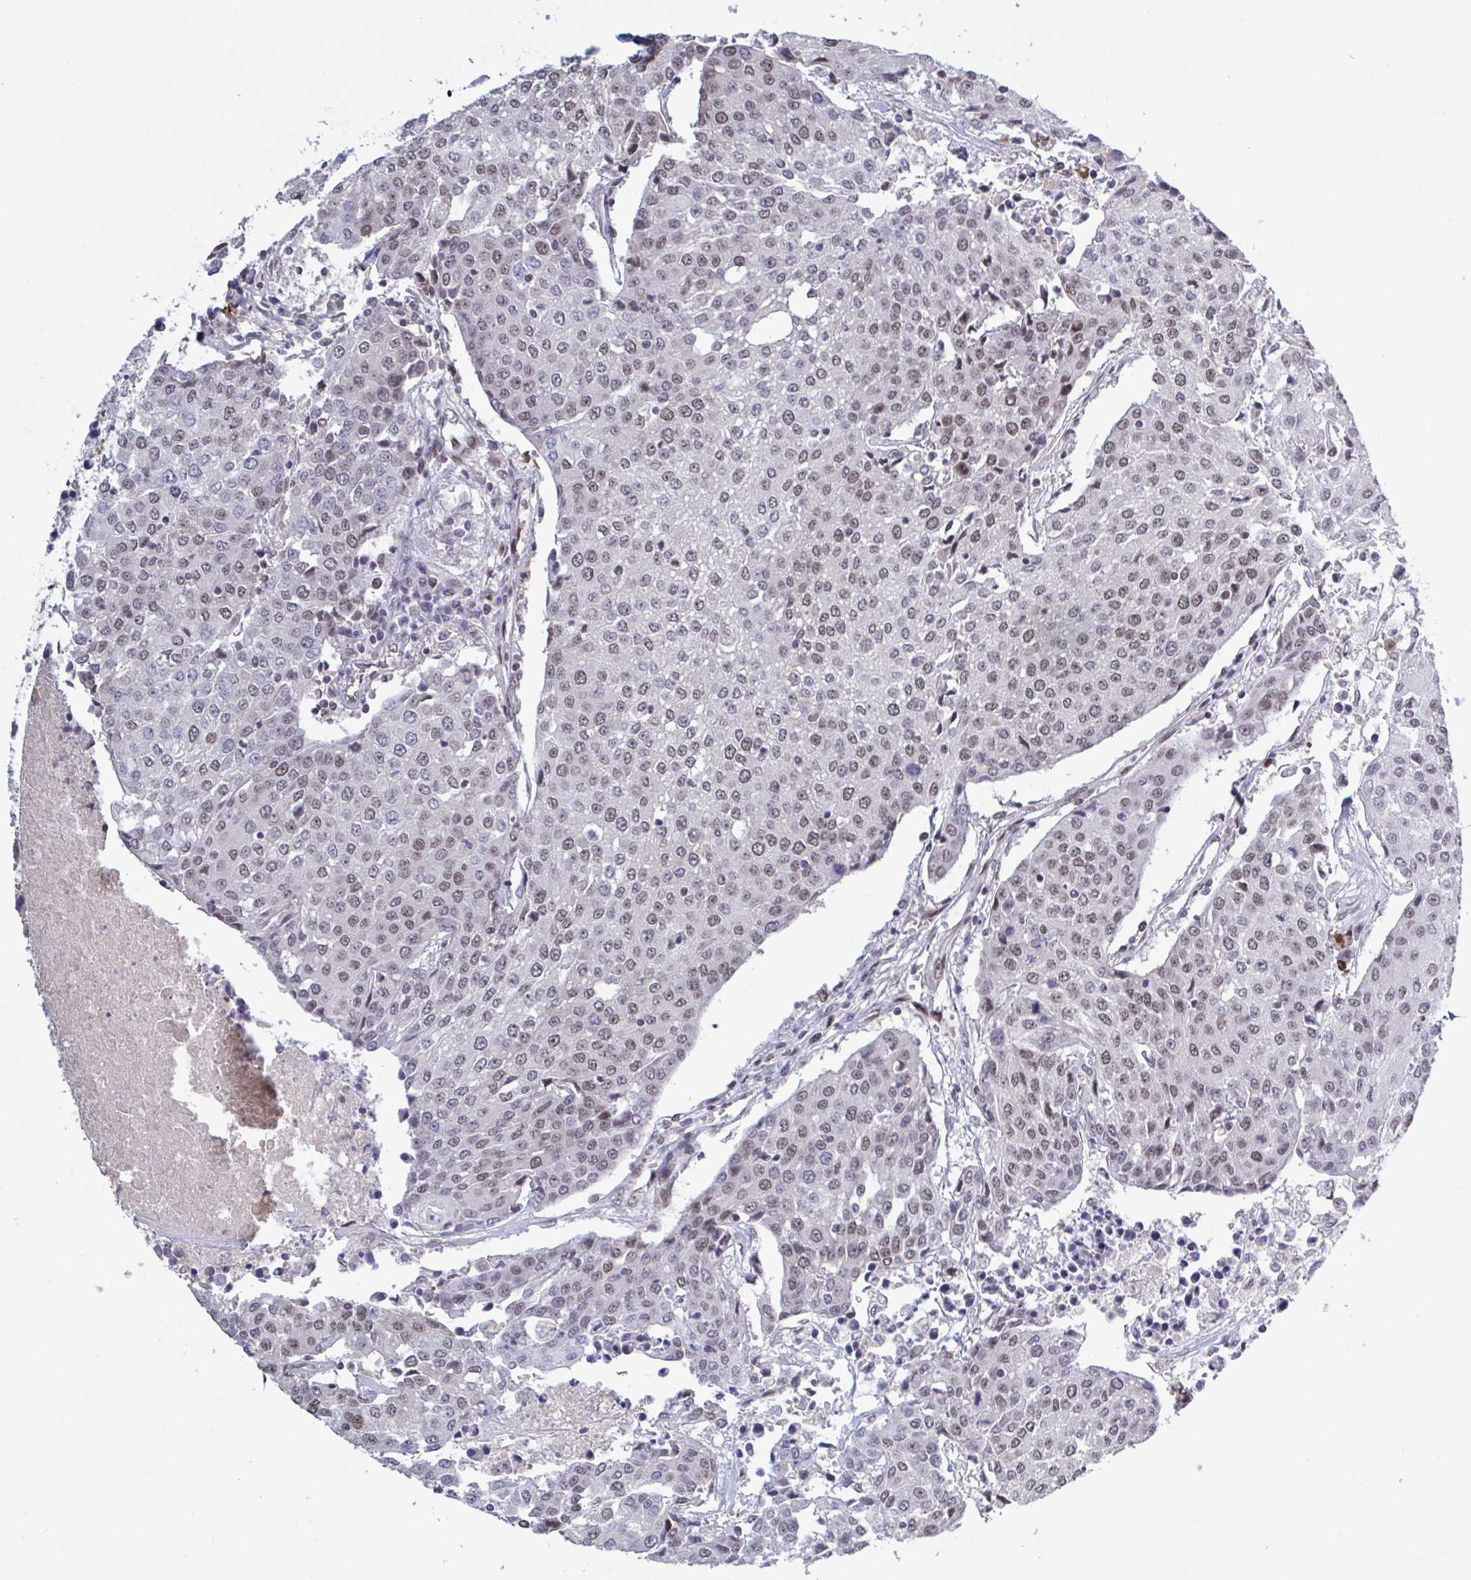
{"staining": {"intensity": "weak", "quantity": ">75%", "location": "nuclear"}, "tissue": "urothelial cancer", "cell_type": "Tumor cells", "image_type": "cancer", "snomed": [{"axis": "morphology", "description": "Urothelial carcinoma, High grade"}, {"axis": "topography", "description": "Urinary bladder"}], "caption": "Immunohistochemistry (IHC) image of urothelial cancer stained for a protein (brown), which demonstrates low levels of weak nuclear positivity in approximately >75% of tumor cells.", "gene": "BCL7B", "patient": {"sex": "female", "age": 85}}